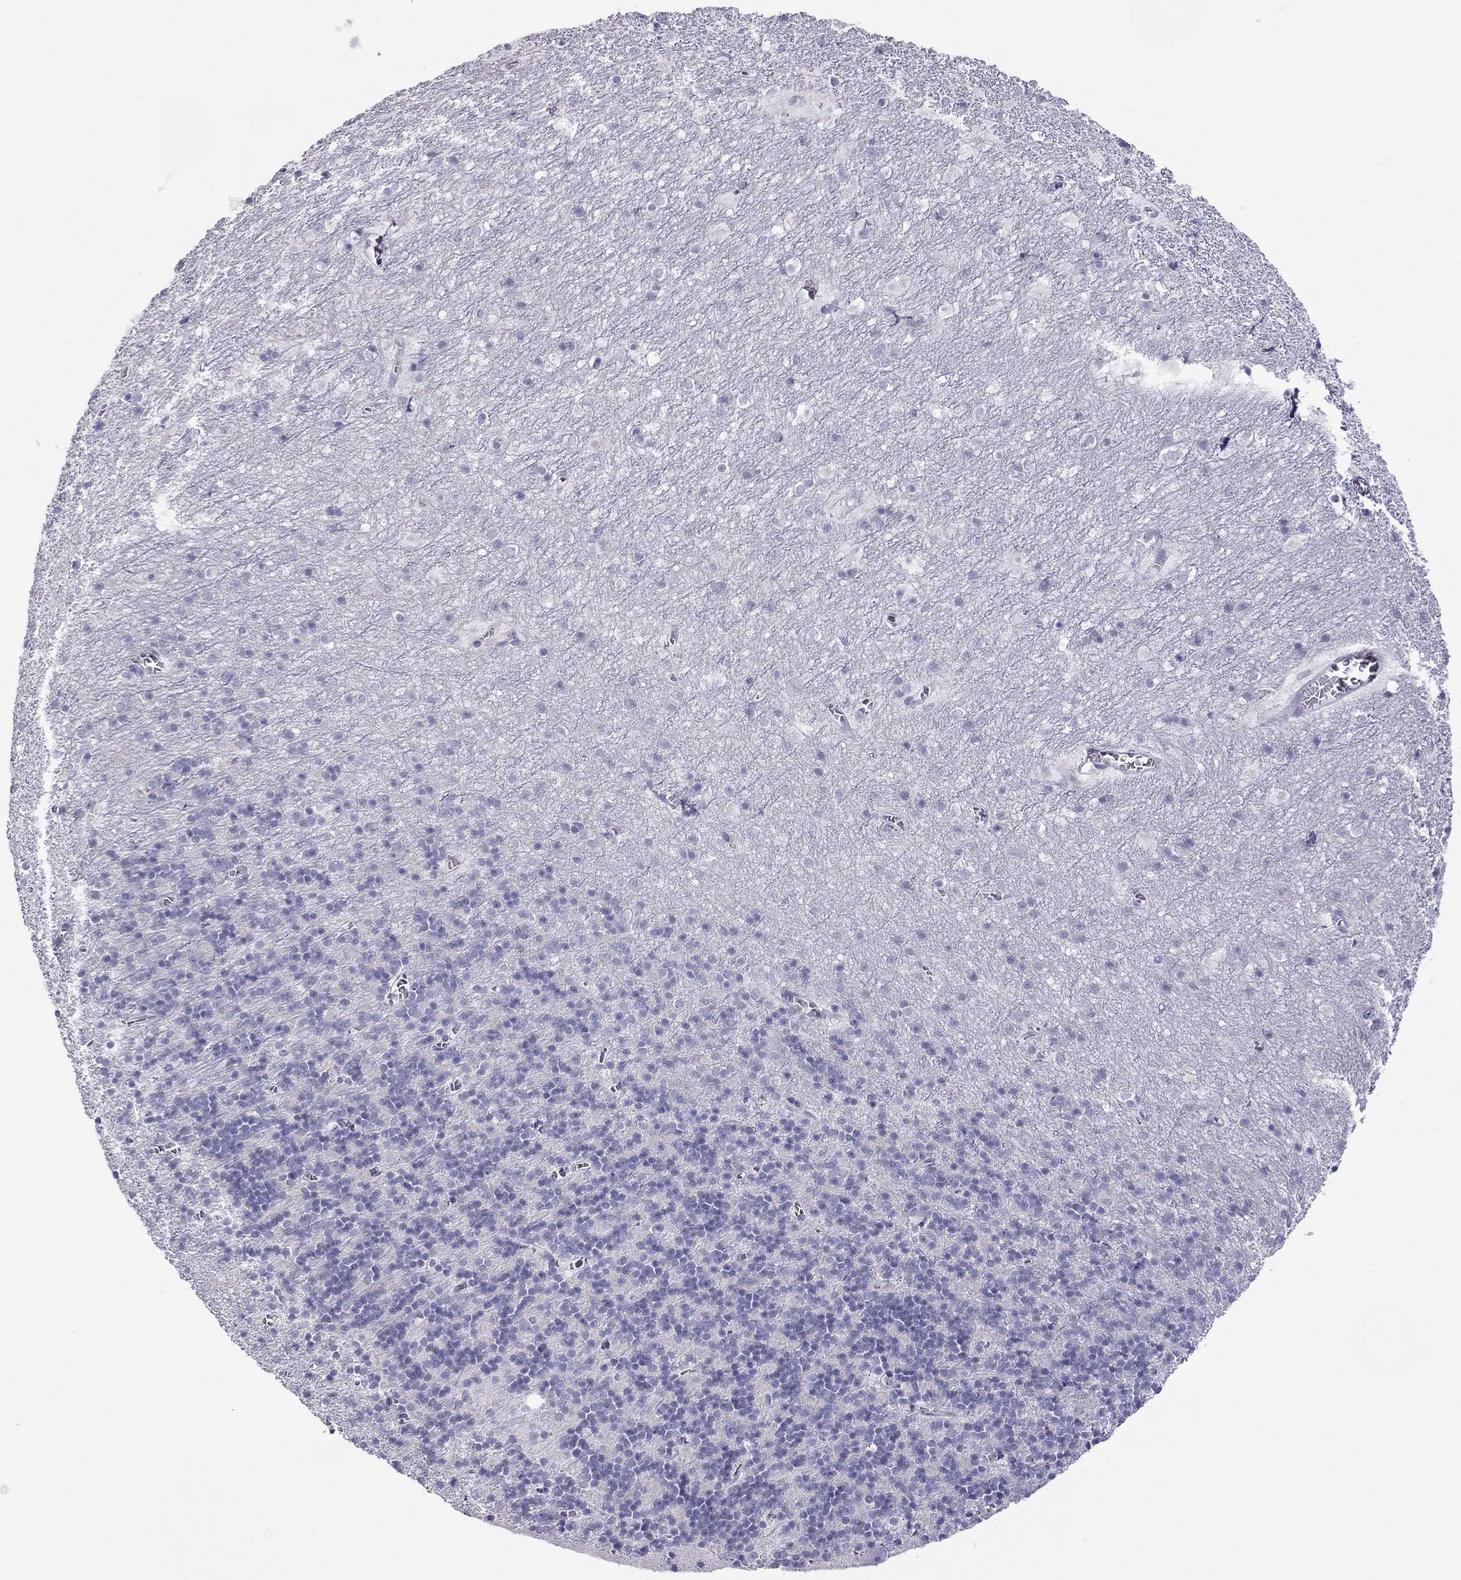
{"staining": {"intensity": "negative", "quantity": "none", "location": "none"}, "tissue": "cerebellum", "cell_type": "Cells in granular layer", "image_type": "normal", "snomed": [{"axis": "morphology", "description": "Normal tissue, NOS"}, {"axis": "topography", "description": "Cerebellum"}], "caption": "There is no significant expression in cells in granular layer of cerebellum. (Stains: DAB IHC with hematoxylin counter stain, Microscopy: brightfield microscopy at high magnification).", "gene": "TEX14", "patient": {"sex": "male", "age": 70}}